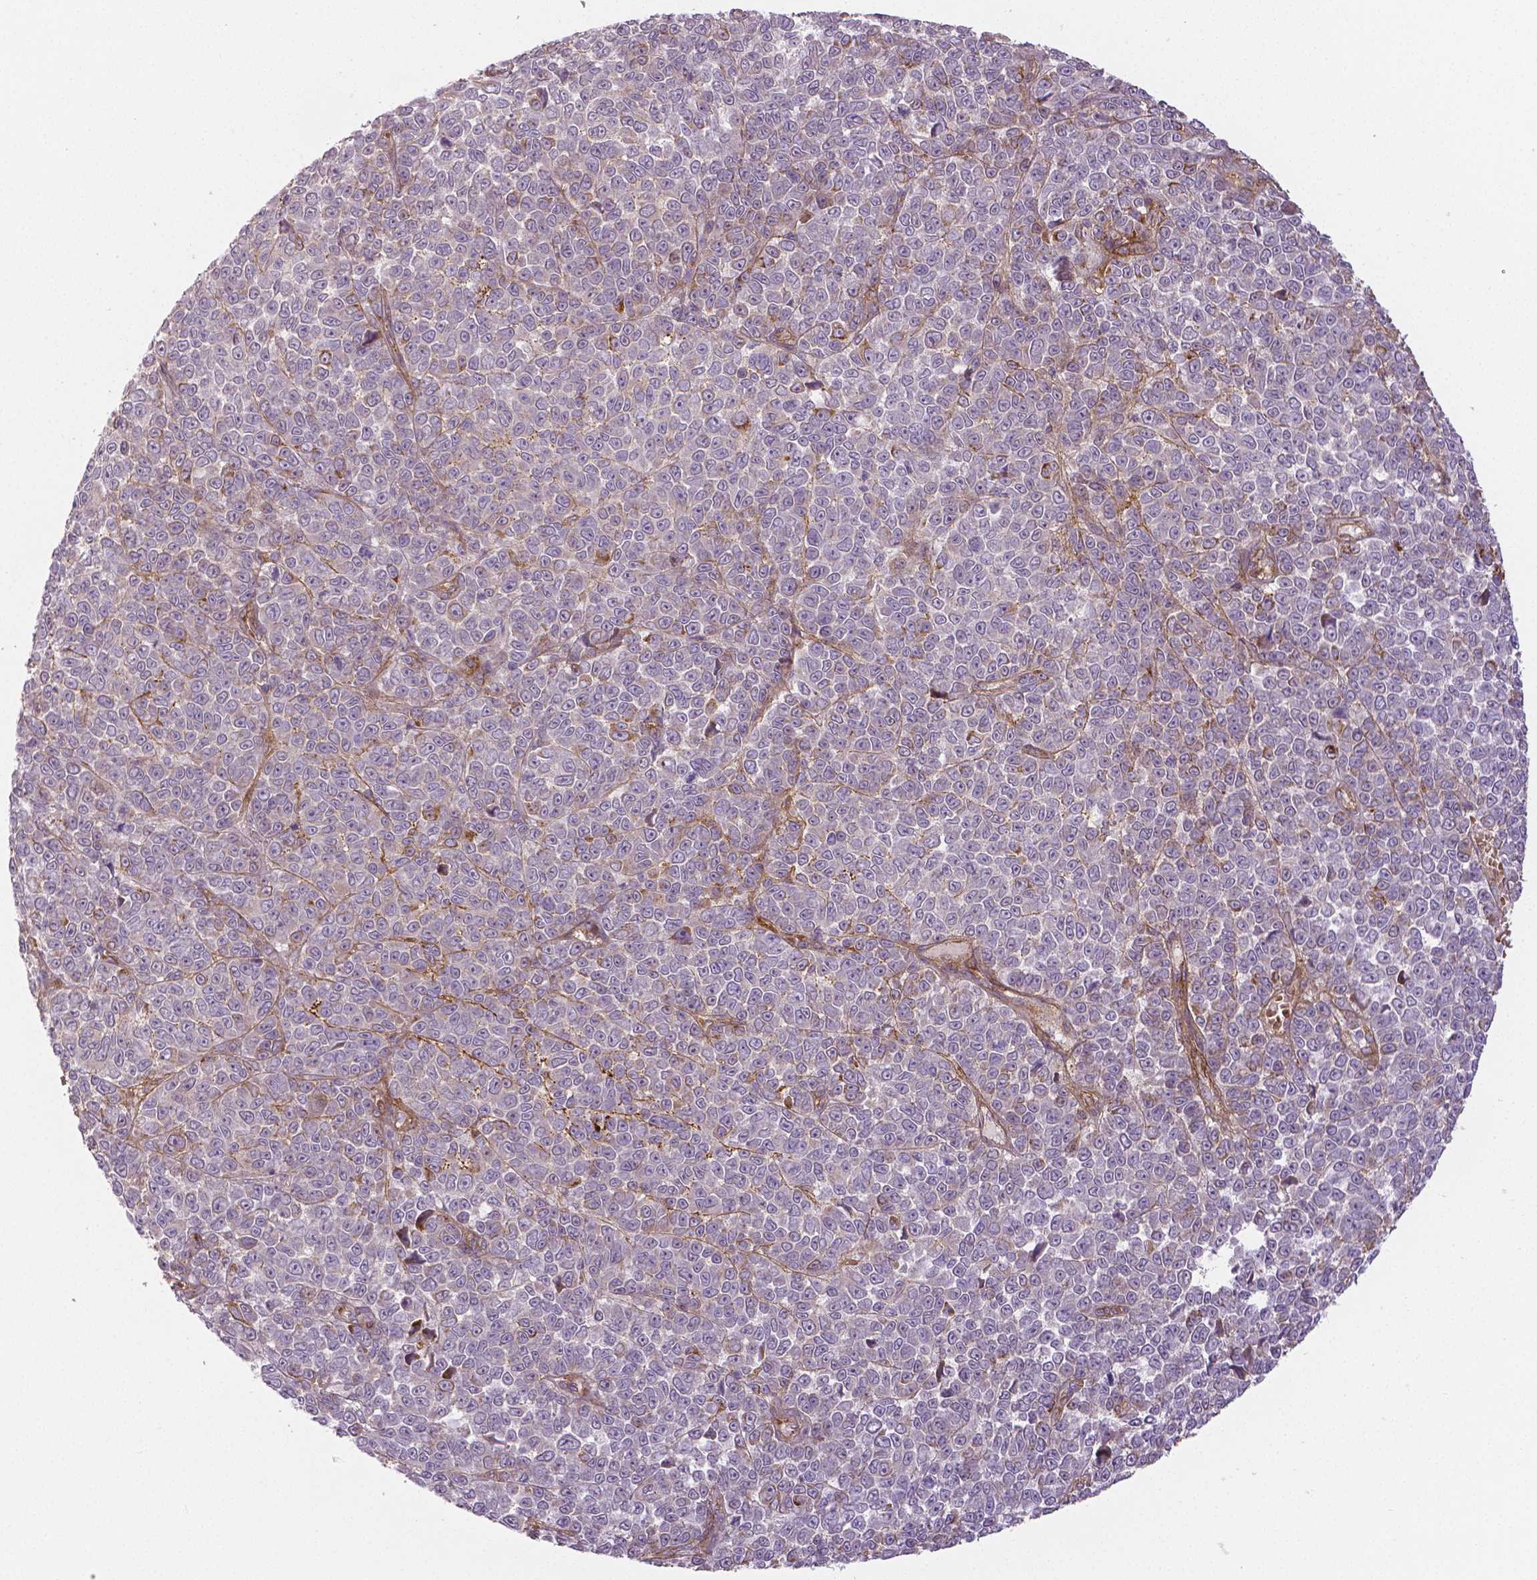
{"staining": {"intensity": "negative", "quantity": "none", "location": "none"}, "tissue": "melanoma", "cell_type": "Tumor cells", "image_type": "cancer", "snomed": [{"axis": "morphology", "description": "Malignant melanoma, NOS"}, {"axis": "topography", "description": "Skin"}], "caption": "Tumor cells show no significant protein positivity in malignant melanoma.", "gene": "FLT1", "patient": {"sex": "female", "age": 95}}